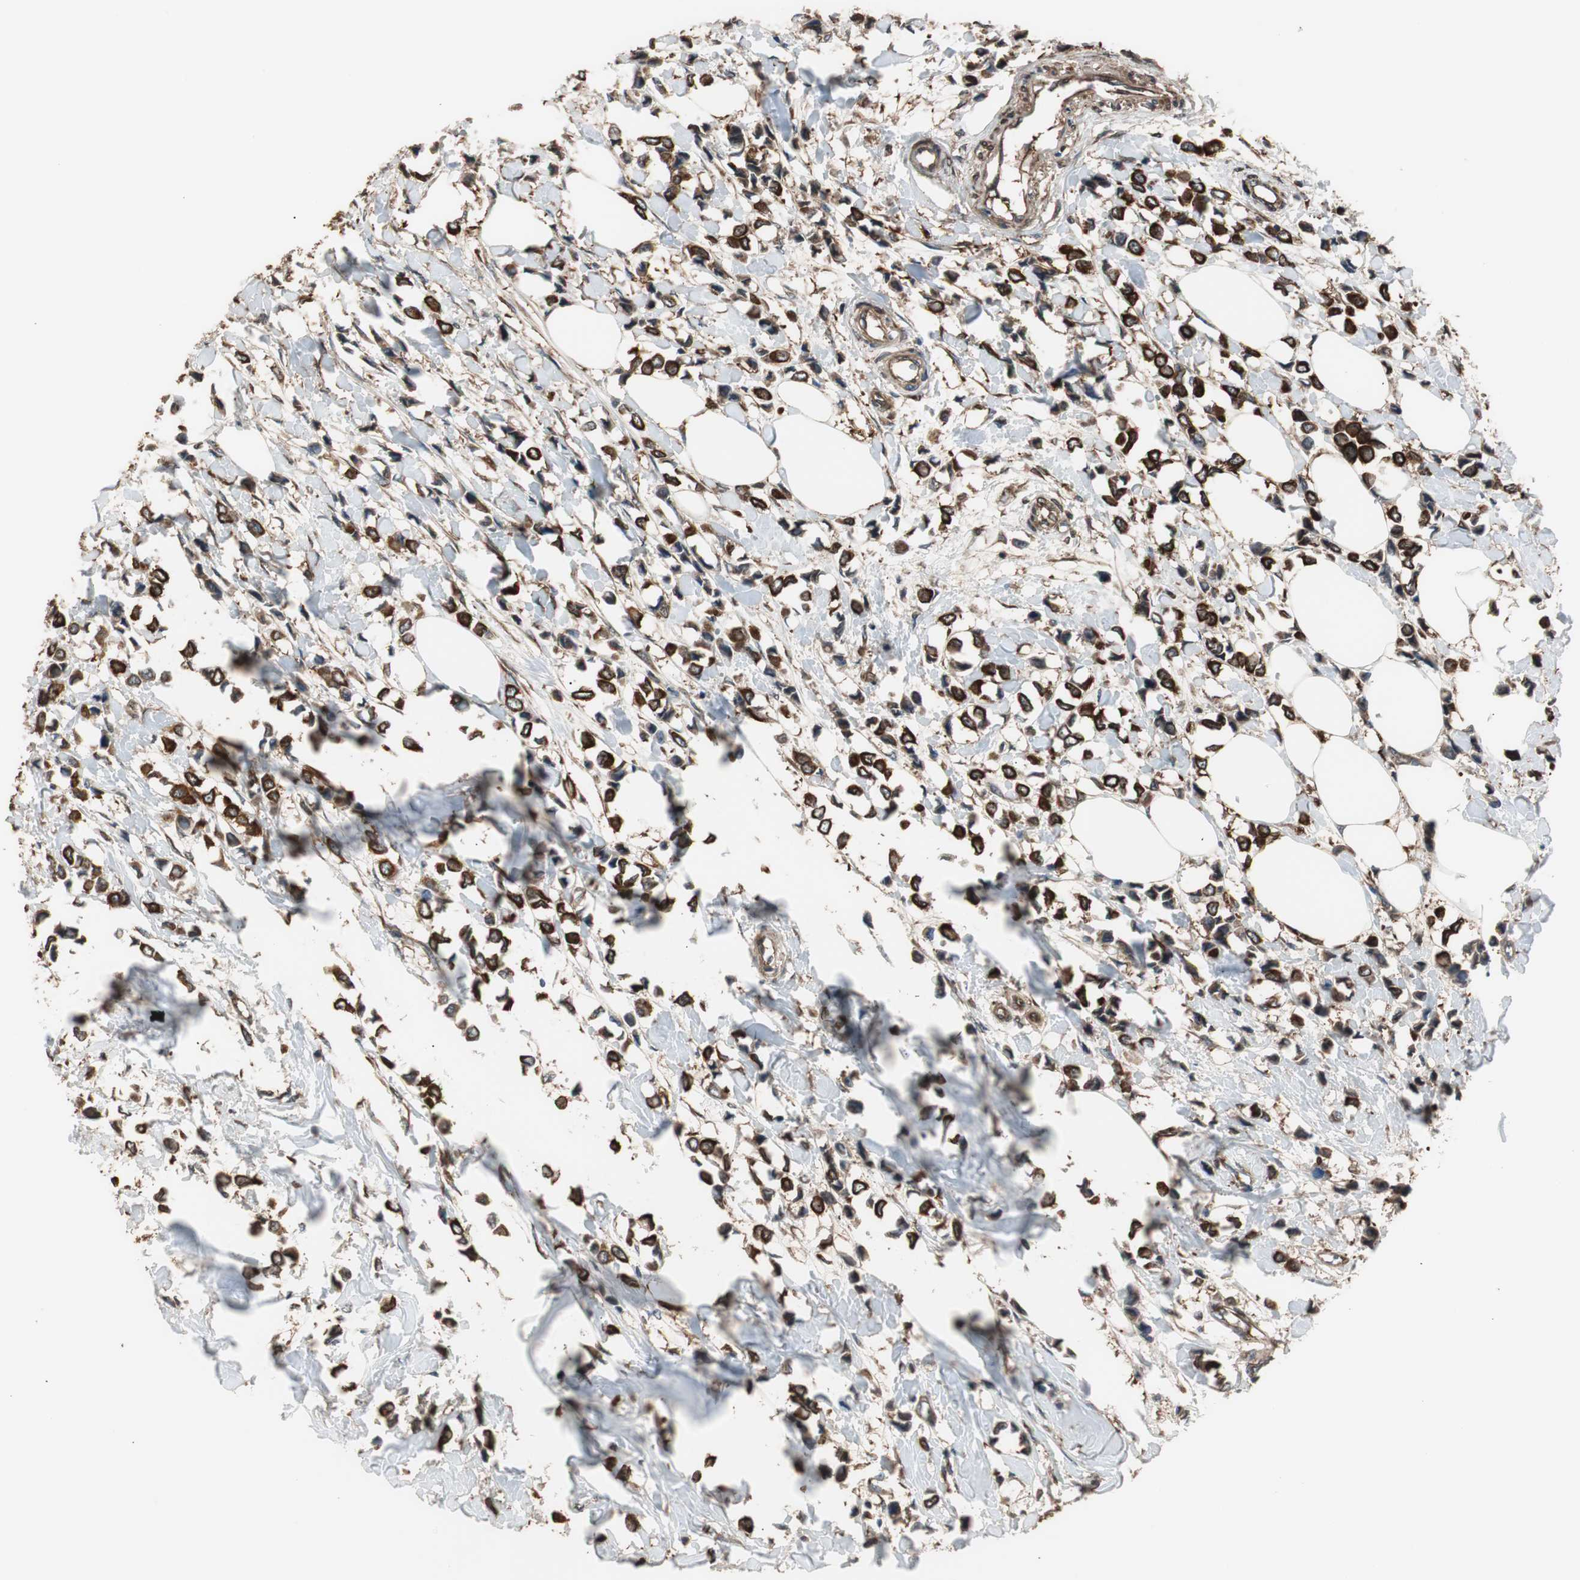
{"staining": {"intensity": "strong", "quantity": ">75%", "location": "cytoplasmic/membranous"}, "tissue": "breast cancer", "cell_type": "Tumor cells", "image_type": "cancer", "snomed": [{"axis": "morphology", "description": "Lobular carcinoma"}, {"axis": "topography", "description": "Breast"}], "caption": "A brown stain shows strong cytoplasmic/membranous positivity of a protein in breast cancer (lobular carcinoma) tumor cells.", "gene": "CAPNS1", "patient": {"sex": "female", "age": 51}}